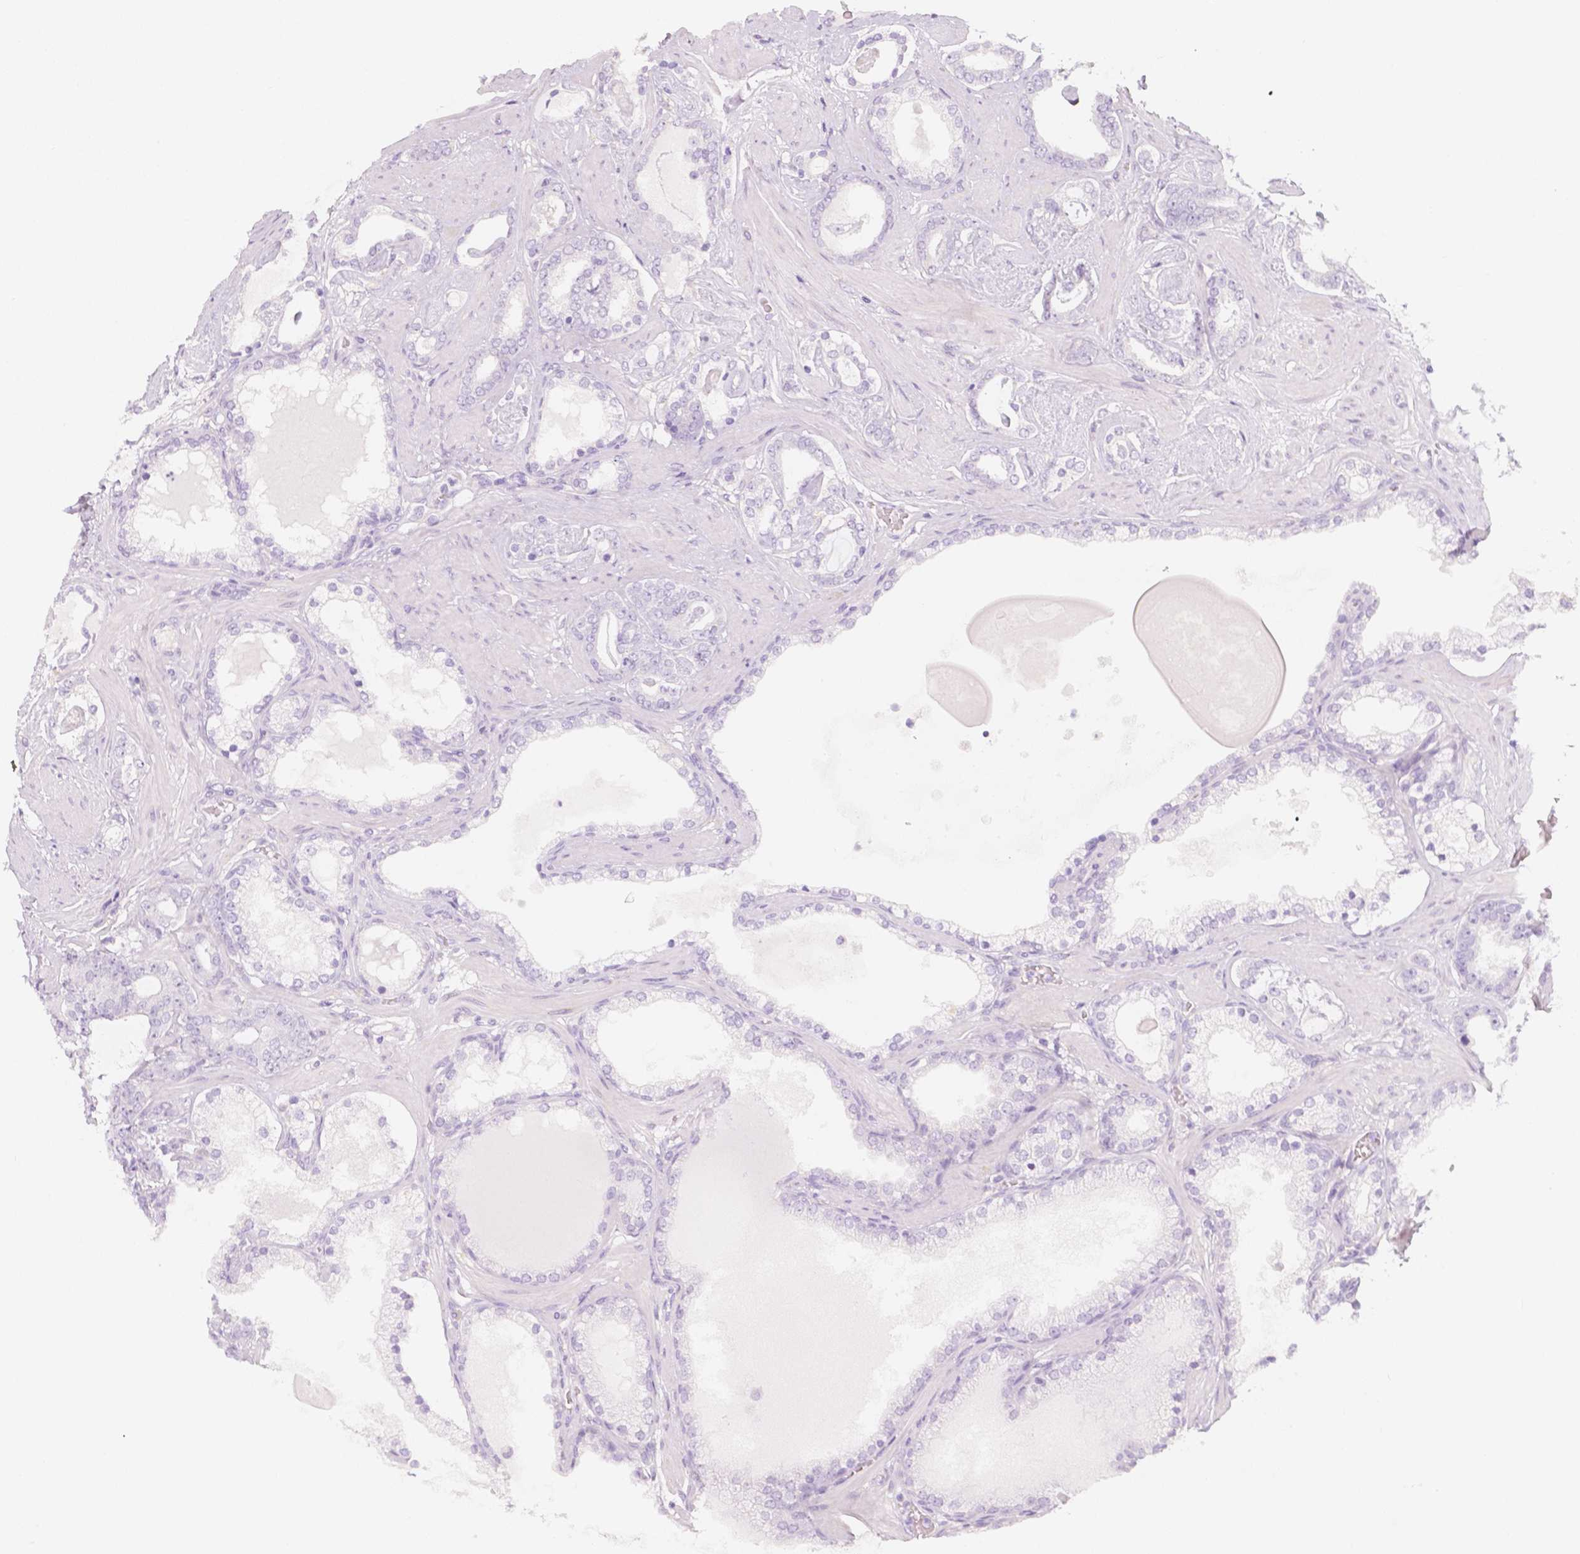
{"staining": {"intensity": "negative", "quantity": "none", "location": "none"}, "tissue": "prostate cancer", "cell_type": "Tumor cells", "image_type": "cancer", "snomed": [{"axis": "morphology", "description": "Adenocarcinoma, High grade"}, {"axis": "topography", "description": "Prostate"}], "caption": "Tumor cells show no significant protein expression in prostate cancer (adenocarcinoma (high-grade)).", "gene": "MAP1A", "patient": {"sex": "male", "age": 63}}